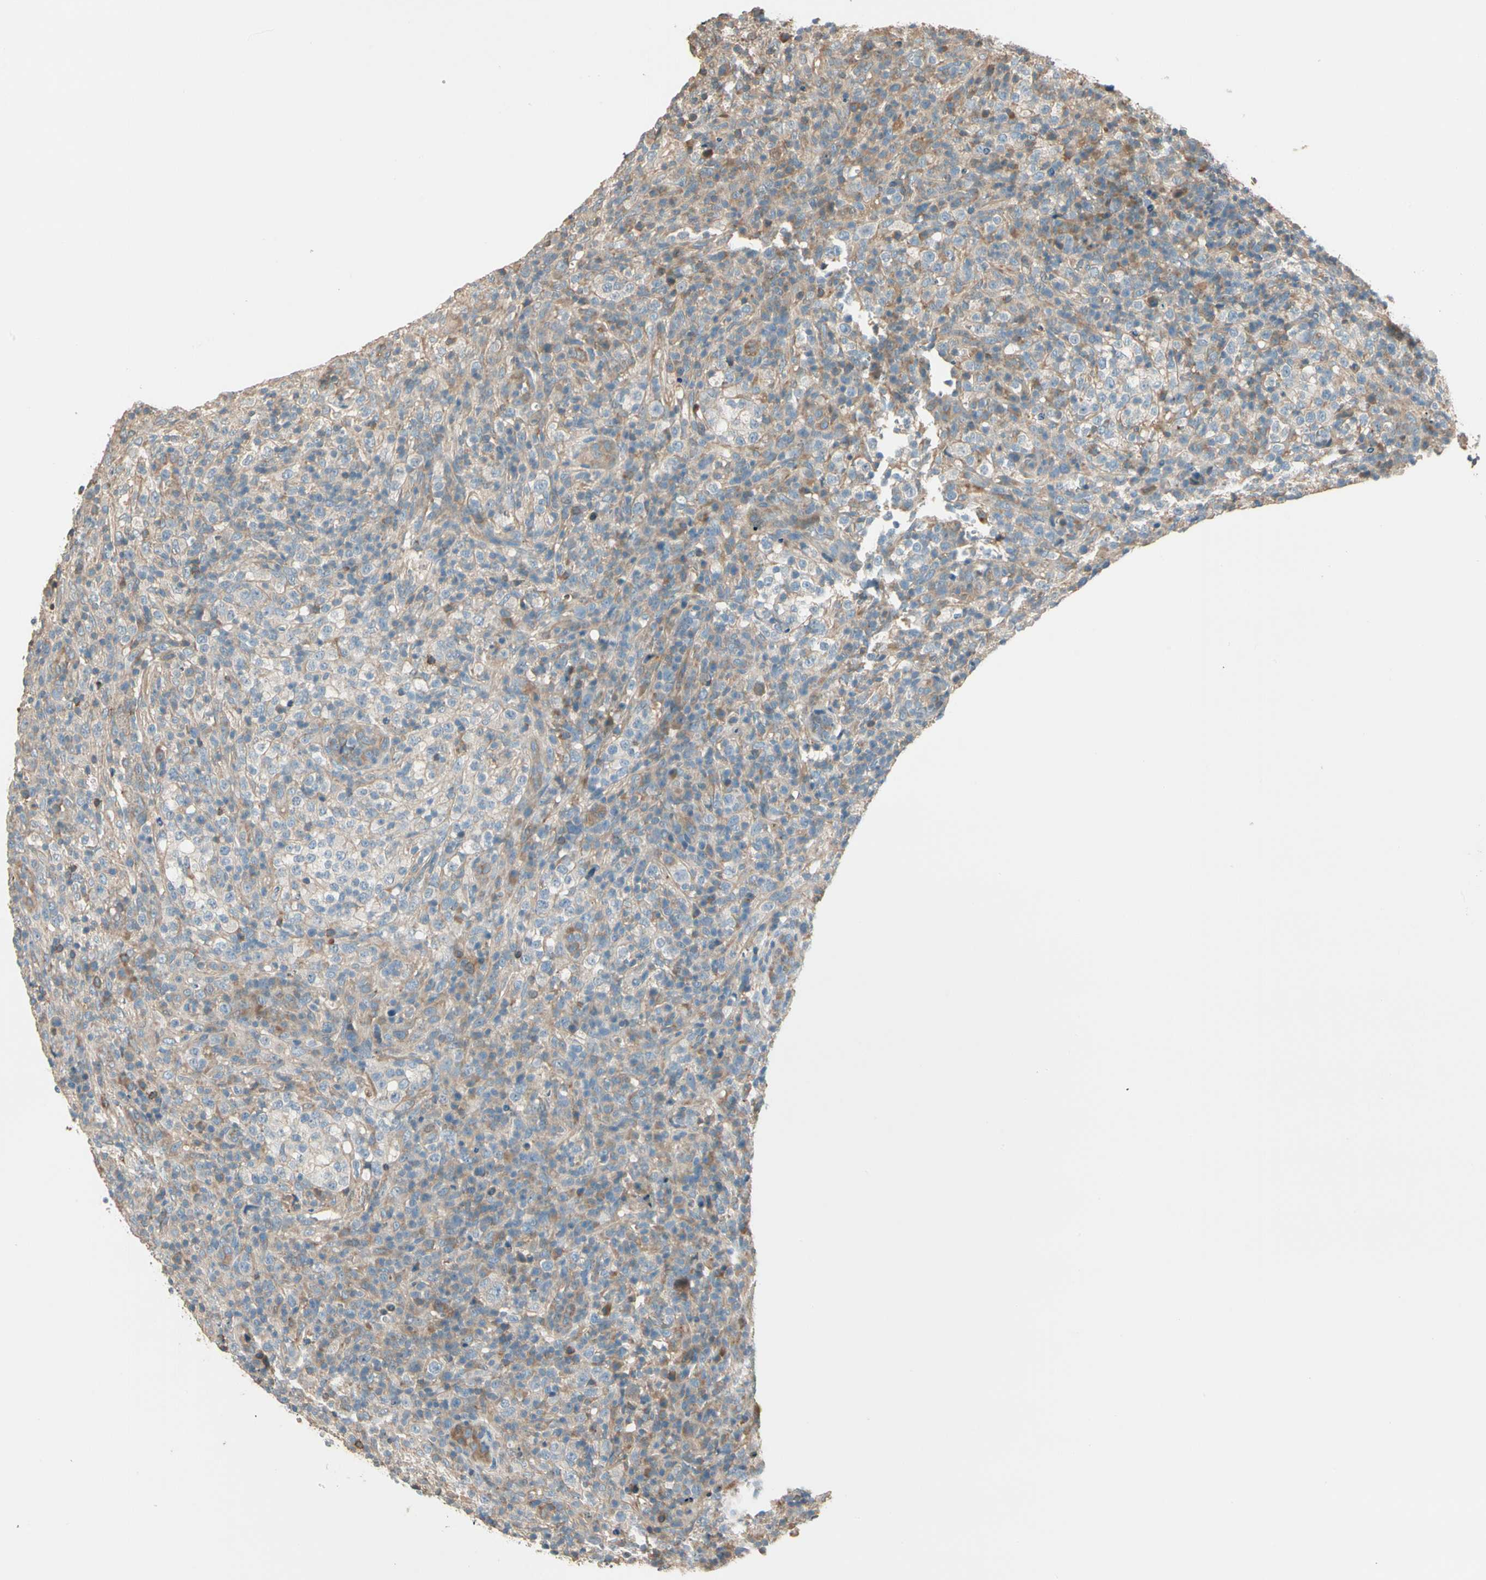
{"staining": {"intensity": "weak", "quantity": ">75%", "location": "cytoplasmic/membranous"}, "tissue": "lymphoma", "cell_type": "Tumor cells", "image_type": "cancer", "snomed": [{"axis": "morphology", "description": "Malignant lymphoma, non-Hodgkin's type, High grade"}, {"axis": "topography", "description": "Lymph node"}], "caption": "High-magnification brightfield microscopy of lymphoma stained with DAB (brown) and counterstained with hematoxylin (blue). tumor cells exhibit weak cytoplasmic/membranous staining is seen in about>75% of cells. The staining was performed using DAB to visualize the protein expression in brown, while the nuclei were stained in blue with hematoxylin (Magnification: 20x).", "gene": "TNFRSF21", "patient": {"sex": "female", "age": 76}}